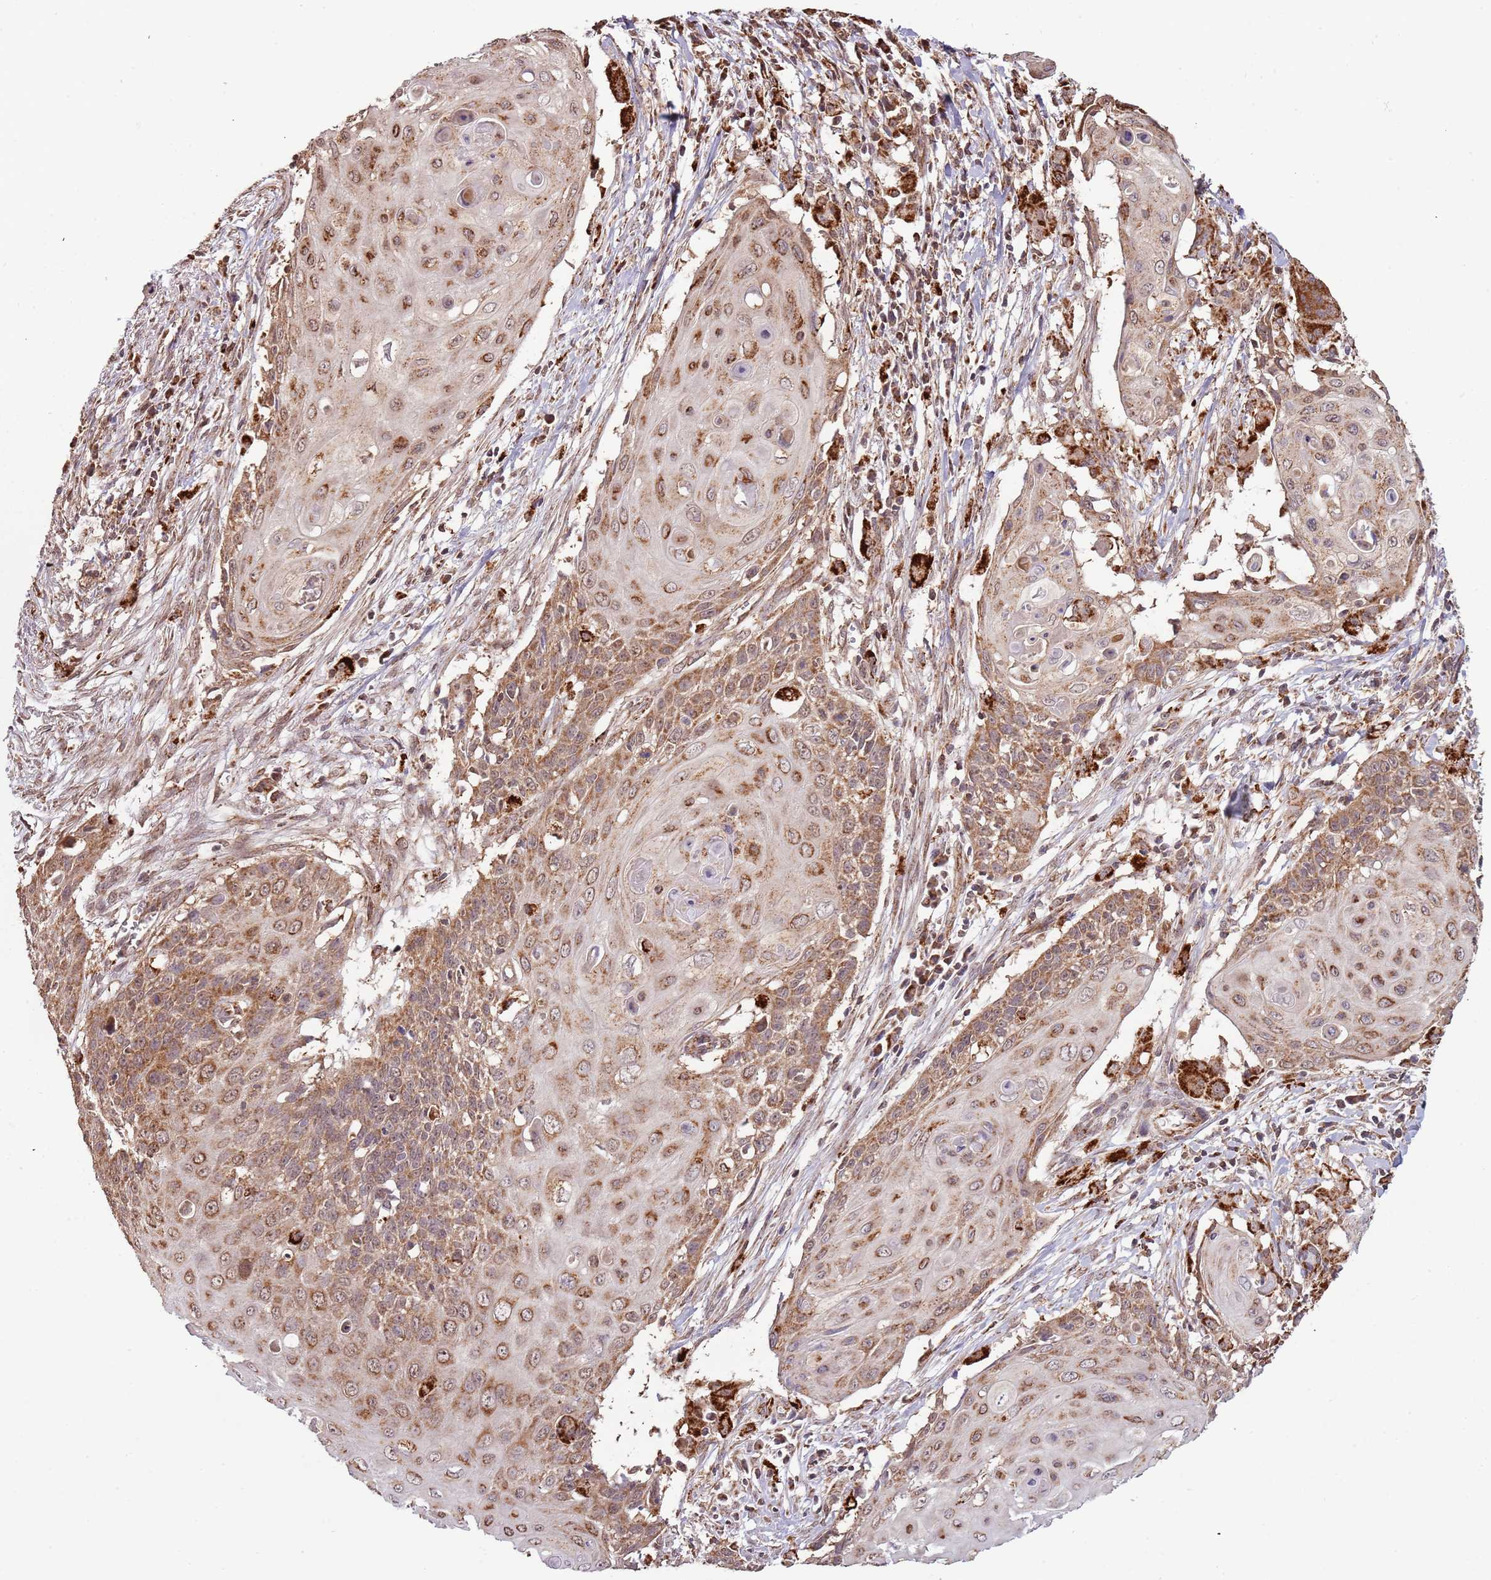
{"staining": {"intensity": "moderate", "quantity": ">75%", "location": "cytoplasmic/membranous,nuclear"}, "tissue": "cervical cancer", "cell_type": "Tumor cells", "image_type": "cancer", "snomed": [{"axis": "morphology", "description": "Squamous cell carcinoma, NOS"}, {"axis": "topography", "description": "Cervix"}], "caption": "This is a histology image of IHC staining of cervical cancer, which shows moderate staining in the cytoplasmic/membranous and nuclear of tumor cells.", "gene": "IL17RD", "patient": {"sex": "female", "age": 39}}